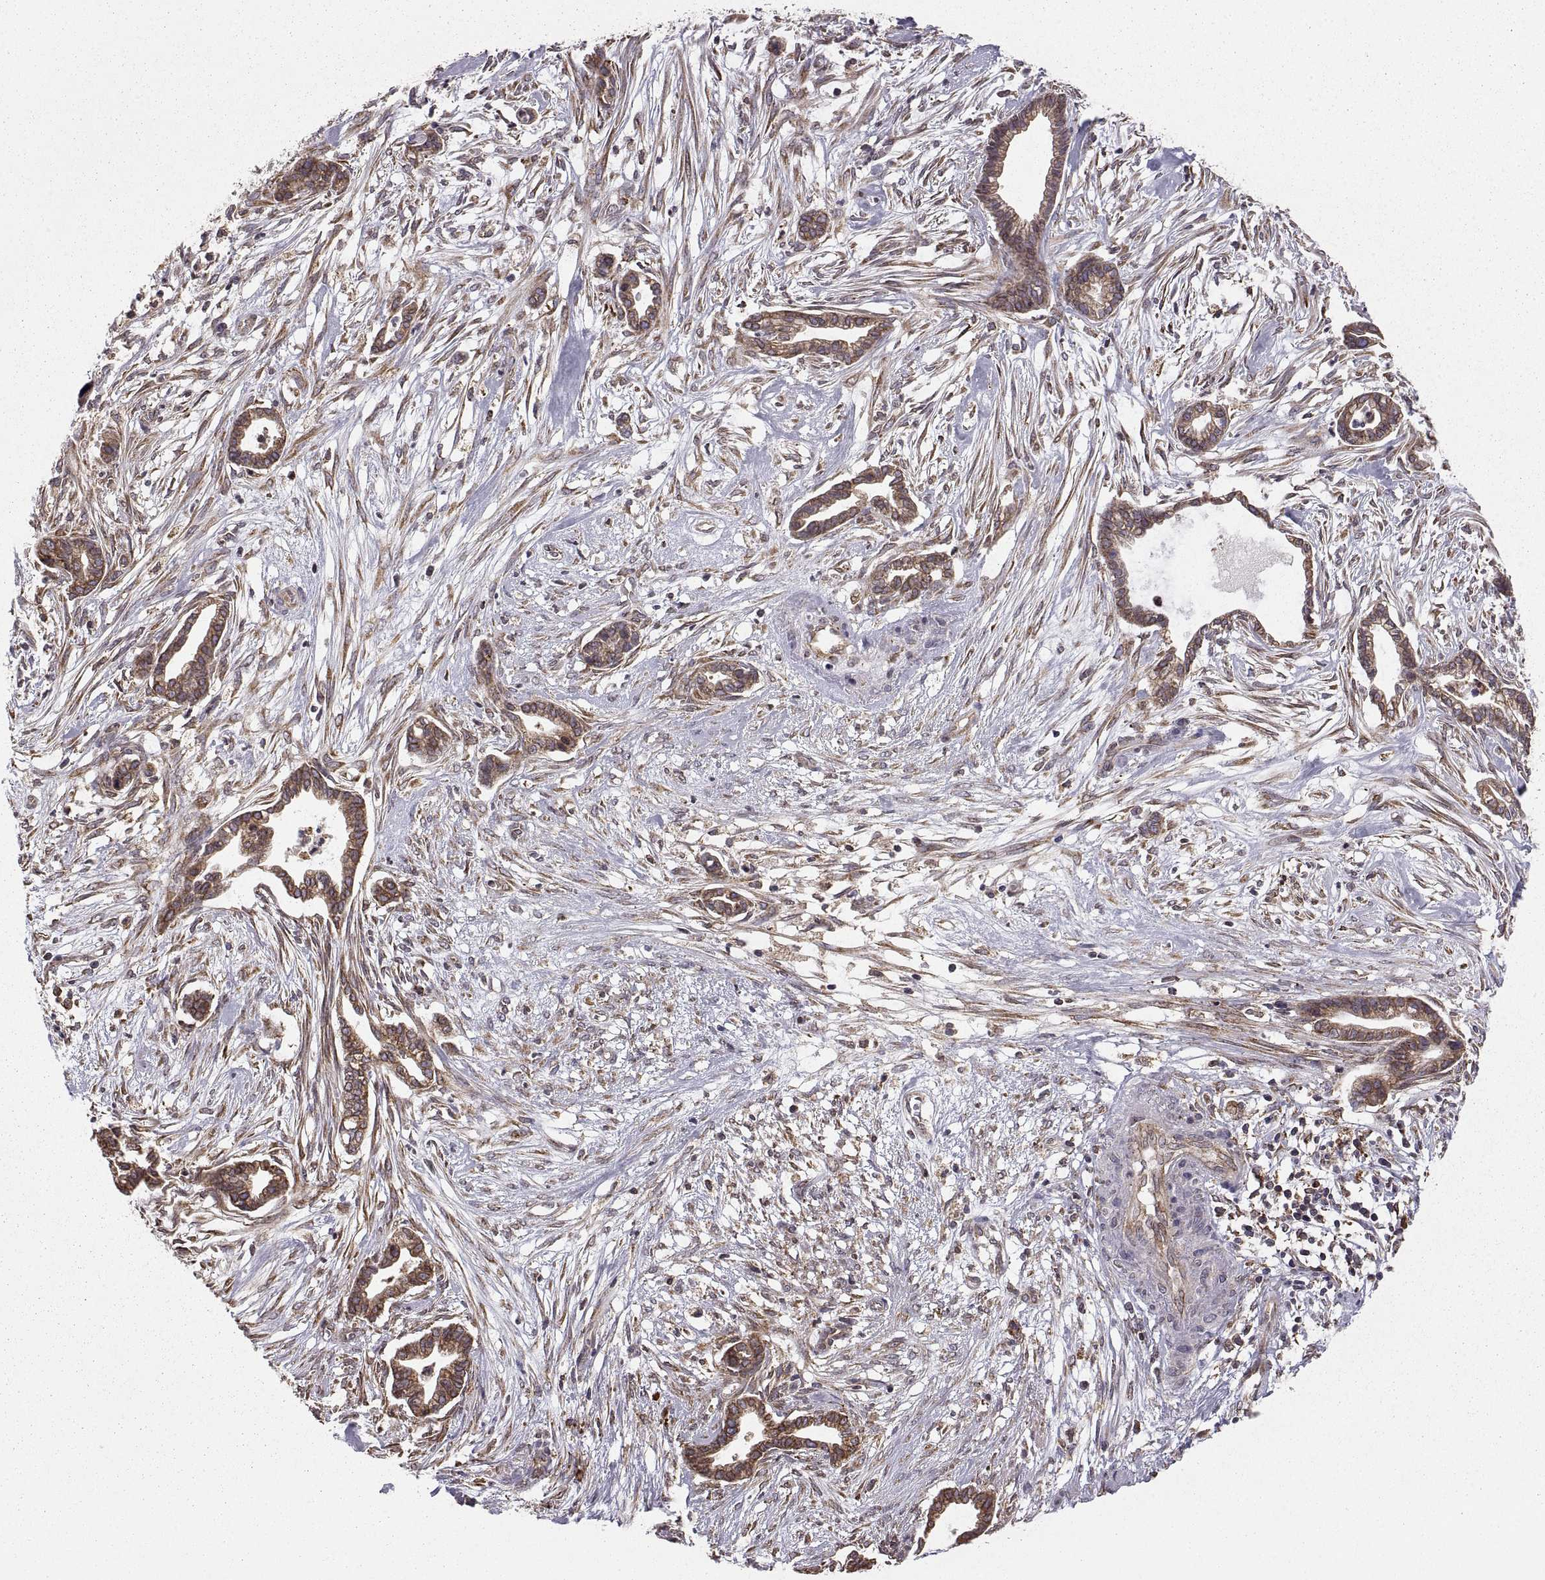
{"staining": {"intensity": "moderate", "quantity": "25%-75%", "location": "cytoplasmic/membranous"}, "tissue": "cervical cancer", "cell_type": "Tumor cells", "image_type": "cancer", "snomed": [{"axis": "morphology", "description": "Adenocarcinoma, NOS"}, {"axis": "topography", "description": "Cervix"}], "caption": "Protein staining of cervical cancer (adenocarcinoma) tissue reveals moderate cytoplasmic/membranous positivity in about 25%-75% of tumor cells.", "gene": "PDIA3", "patient": {"sex": "female", "age": 62}}